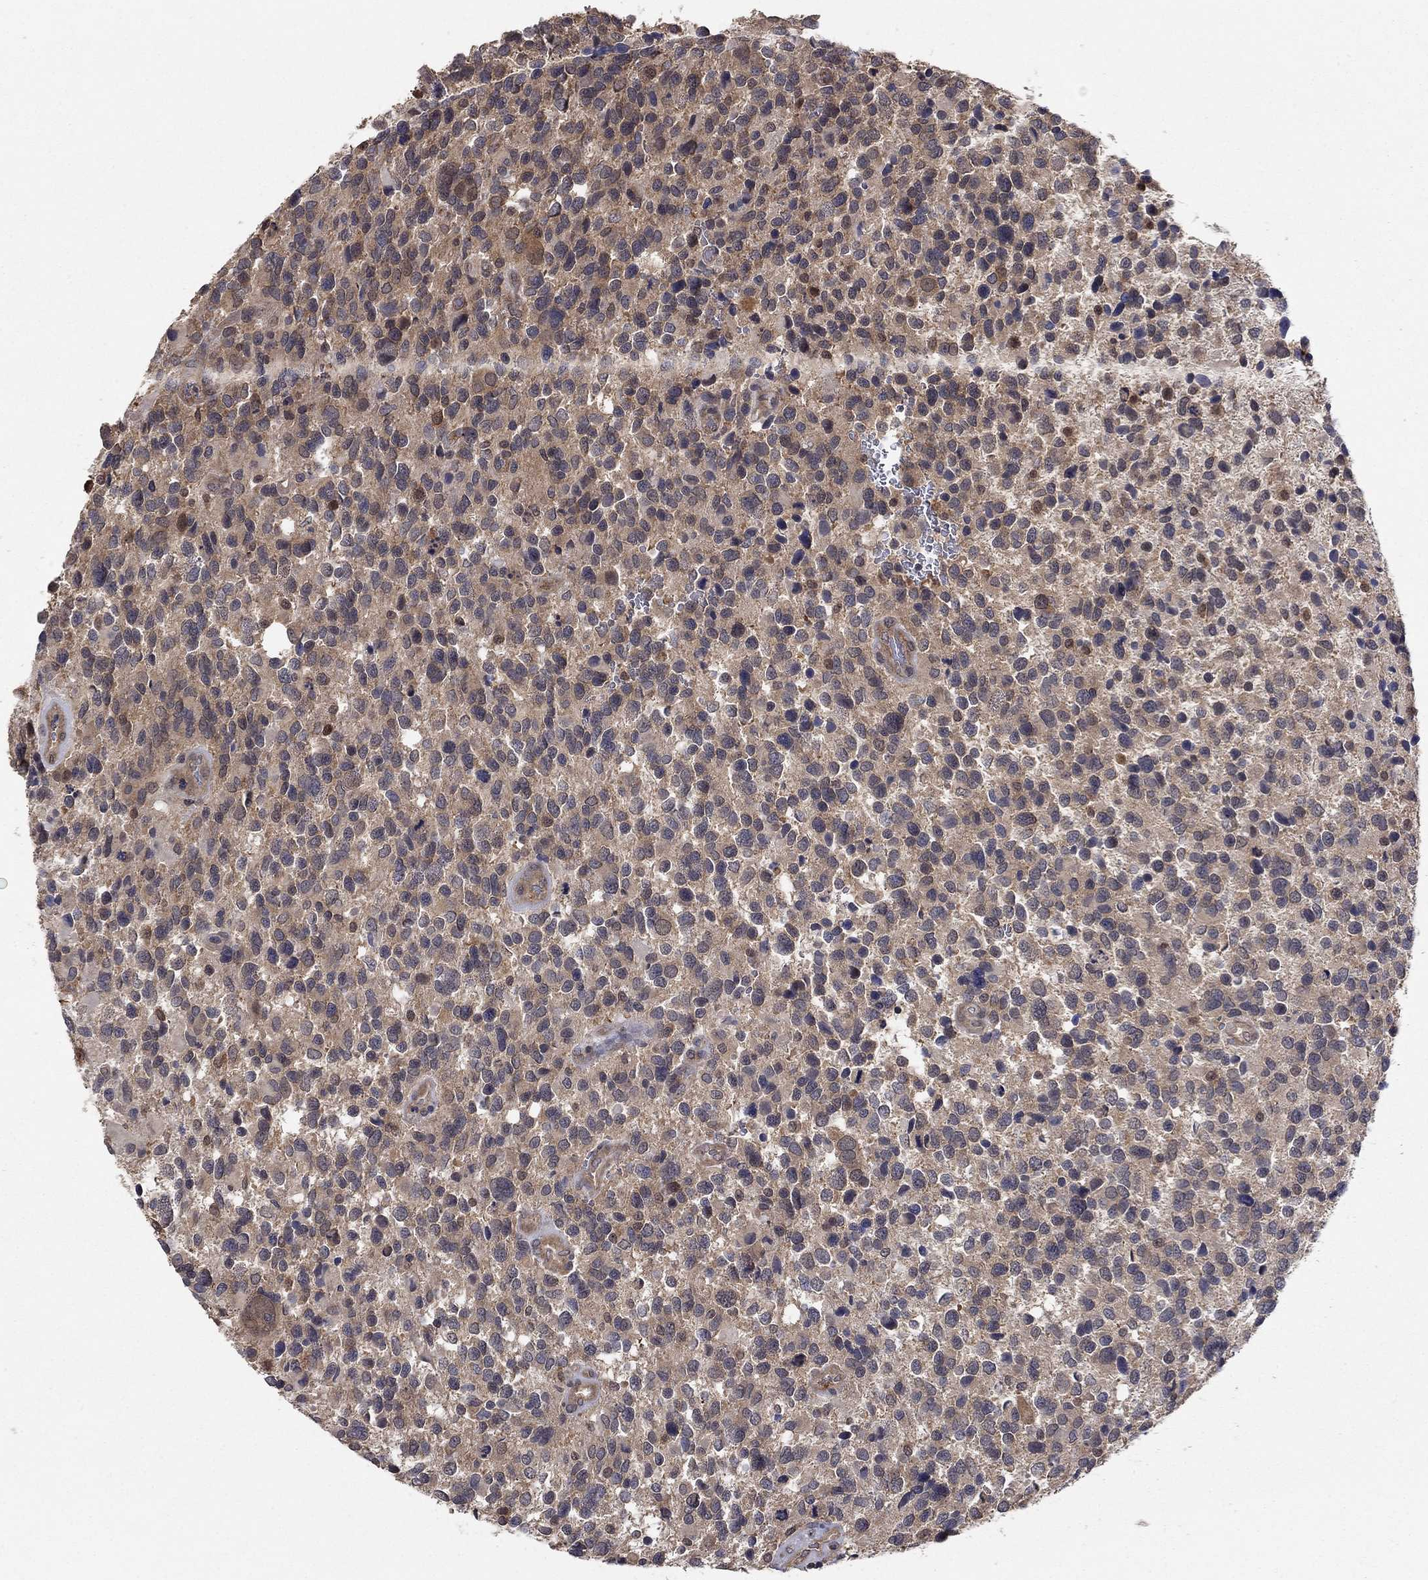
{"staining": {"intensity": "negative", "quantity": "none", "location": "none"}, "tissue": "glioma", "cell_type": "Tumor cells", "image_type": "cancer", "snomed": [{"axis": "morphology", "description": "Glioma, malignant, Low grade"}, {"axis": "topography", "description": "Brain"}], "caption": "Tumor cells are negative for protein expression in human glioma.", "gene": "RNF114", "patient": {"sex": "female", "age": 32}}